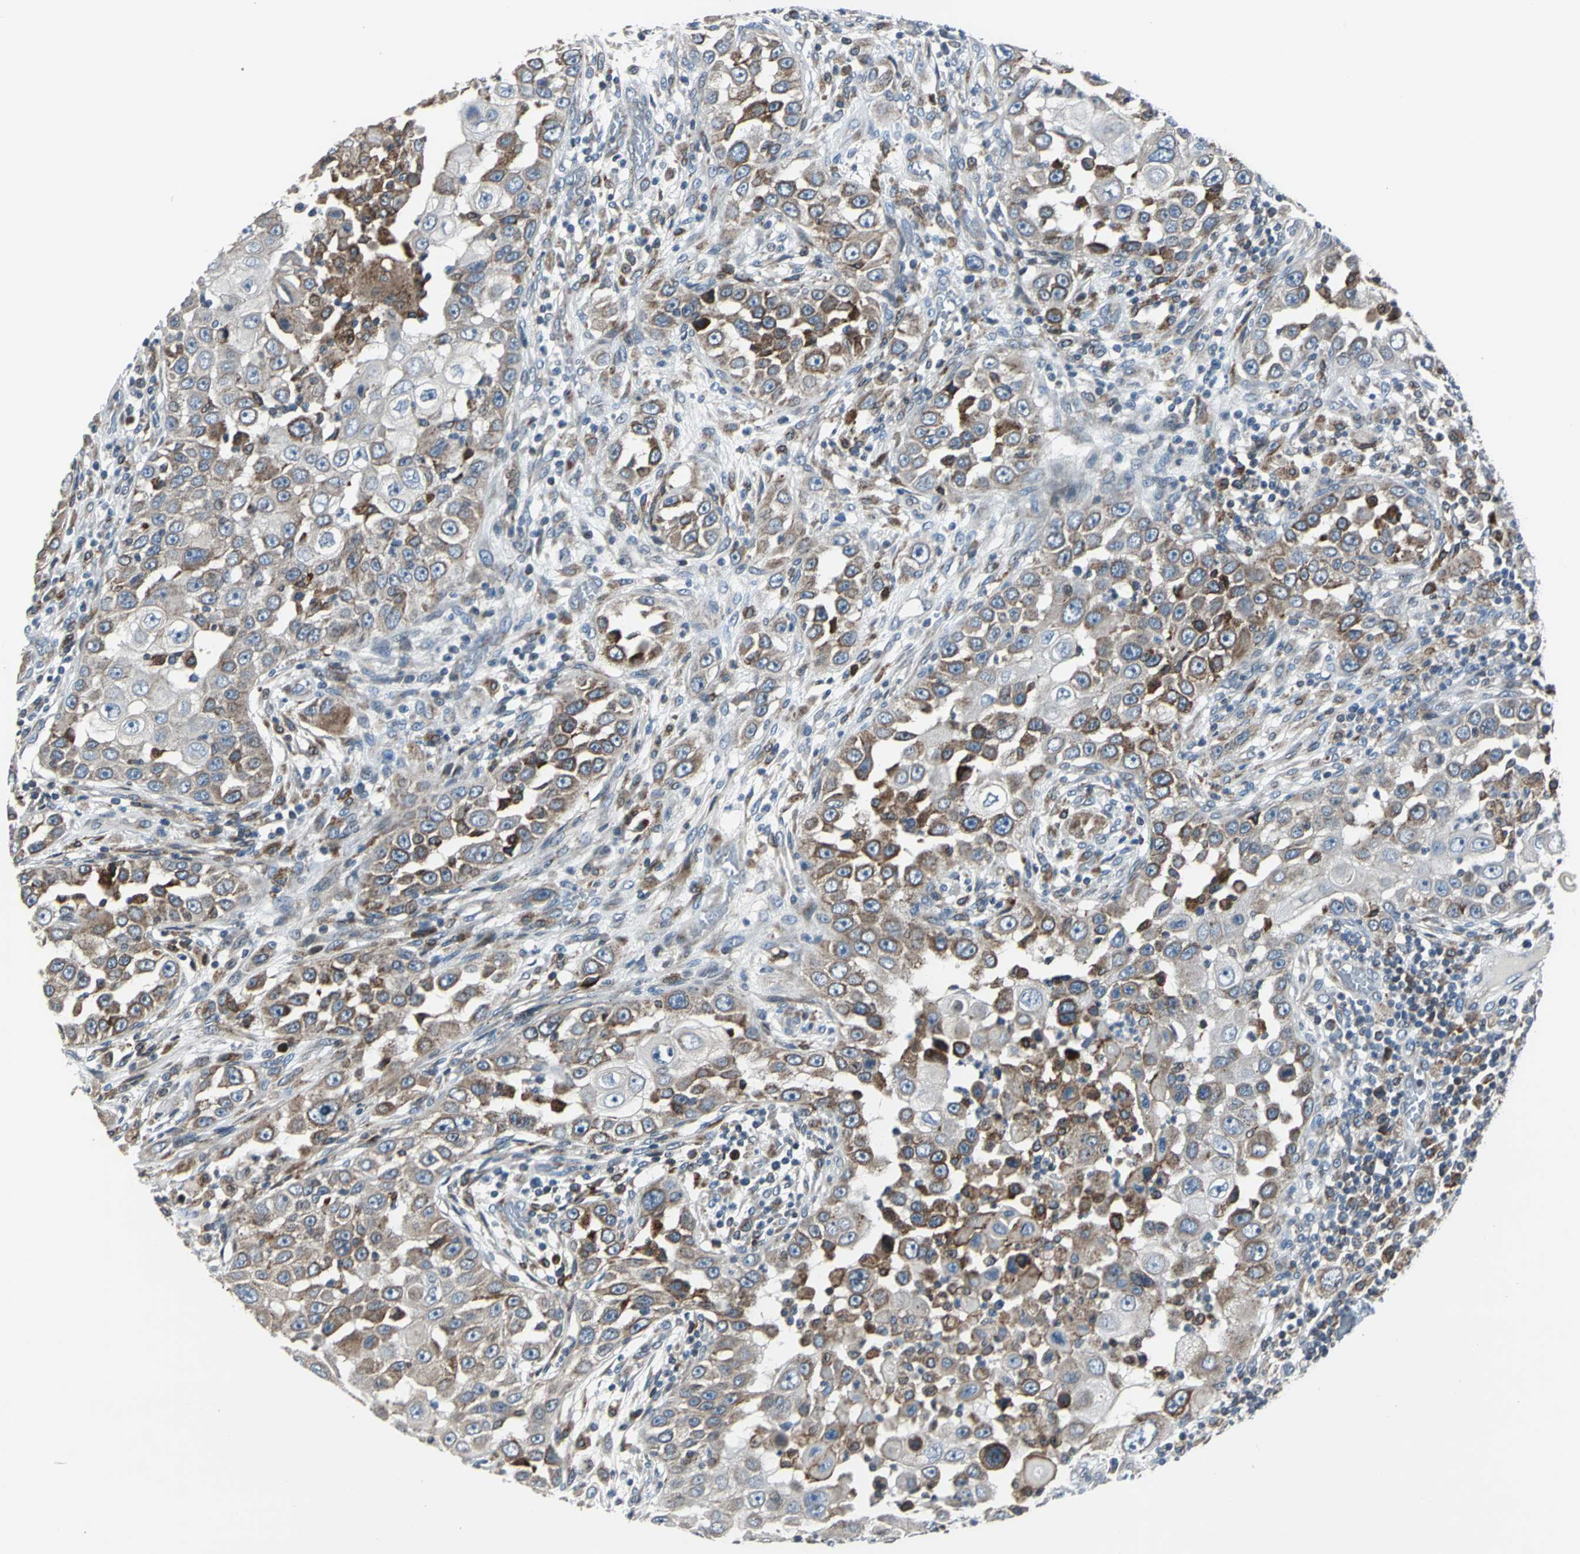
{"staining": {"intensity": "strong", "quantity": "25%-75%", "location": "cytoplasmic/membranous"}, "tissue": "head and neck cancer", "cell_type": "Tumor cells", "image_type": "cancer", "snomed": [{"axis": "morphology", "description": "Carcinoma, NOS"}, {"axis": "topography", "description": "Head-Neck"}], "caption": "Brown immunohistochemical staining in head and neck cancer (carcinoma) reveals strong cytoplasmic/membranous staining in about 25%-75% of tumor cells.", "gene": "HTATIP2", "patient": {"sex": "male", "age": 87}}